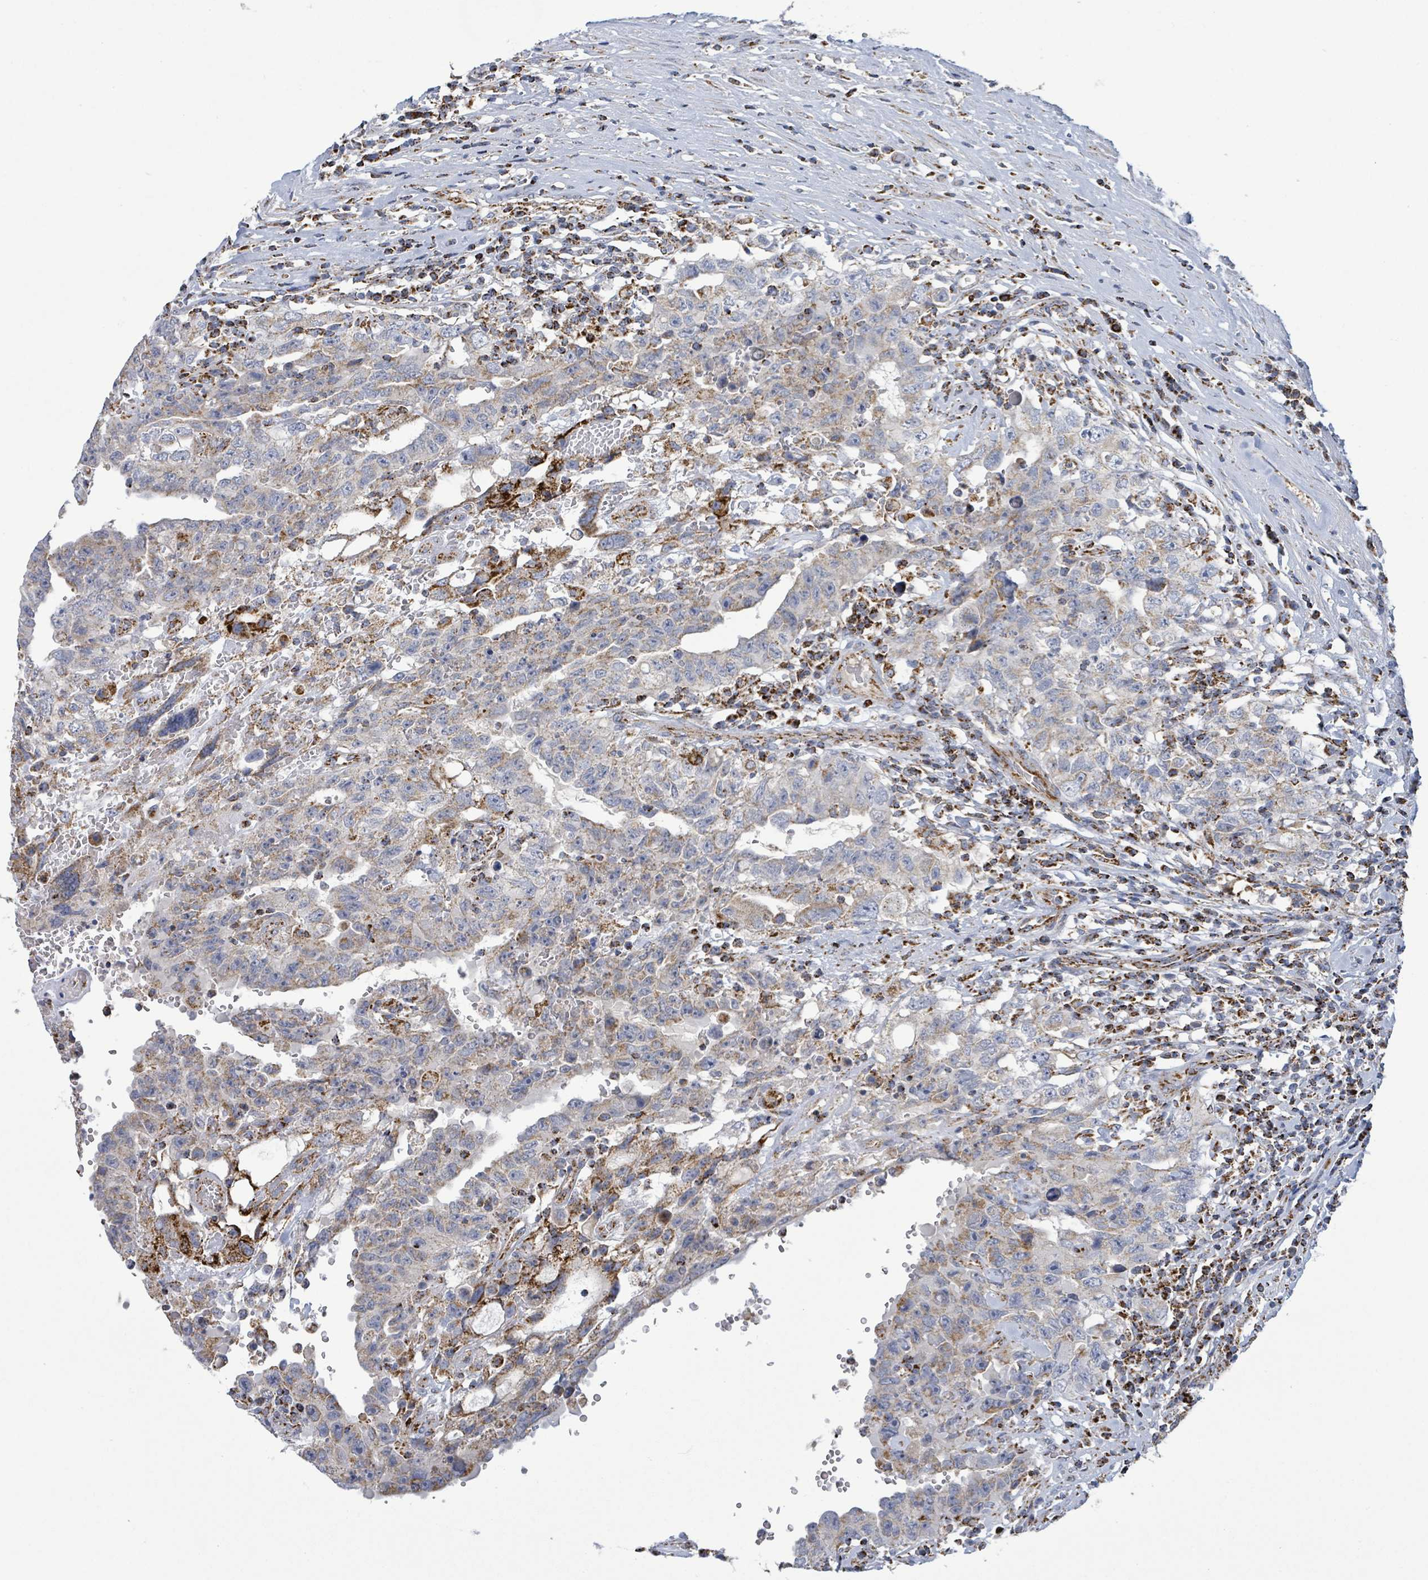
{"staining": {"intensity": "weak", "quantity": "25%-75%", "location": "cytoplasmic/membranous"}, "tissue": "testis cancer", "cell_type": "Tumor cells", "image_type": "cancer", "snomed": [{"axis": "morphology", "description": "Carcinoma, Embryonal, NOS"}, {"axis": "topography", "description": "Testis"}], "caption": "This is a micrograph of IHC staining of testis embryonal carcinoma, which shows weak expression in the cytoplasmic/membranous of tumor cells.", "gene": "SUCLG2", "patient": {"sex": "male", "age": 26}}